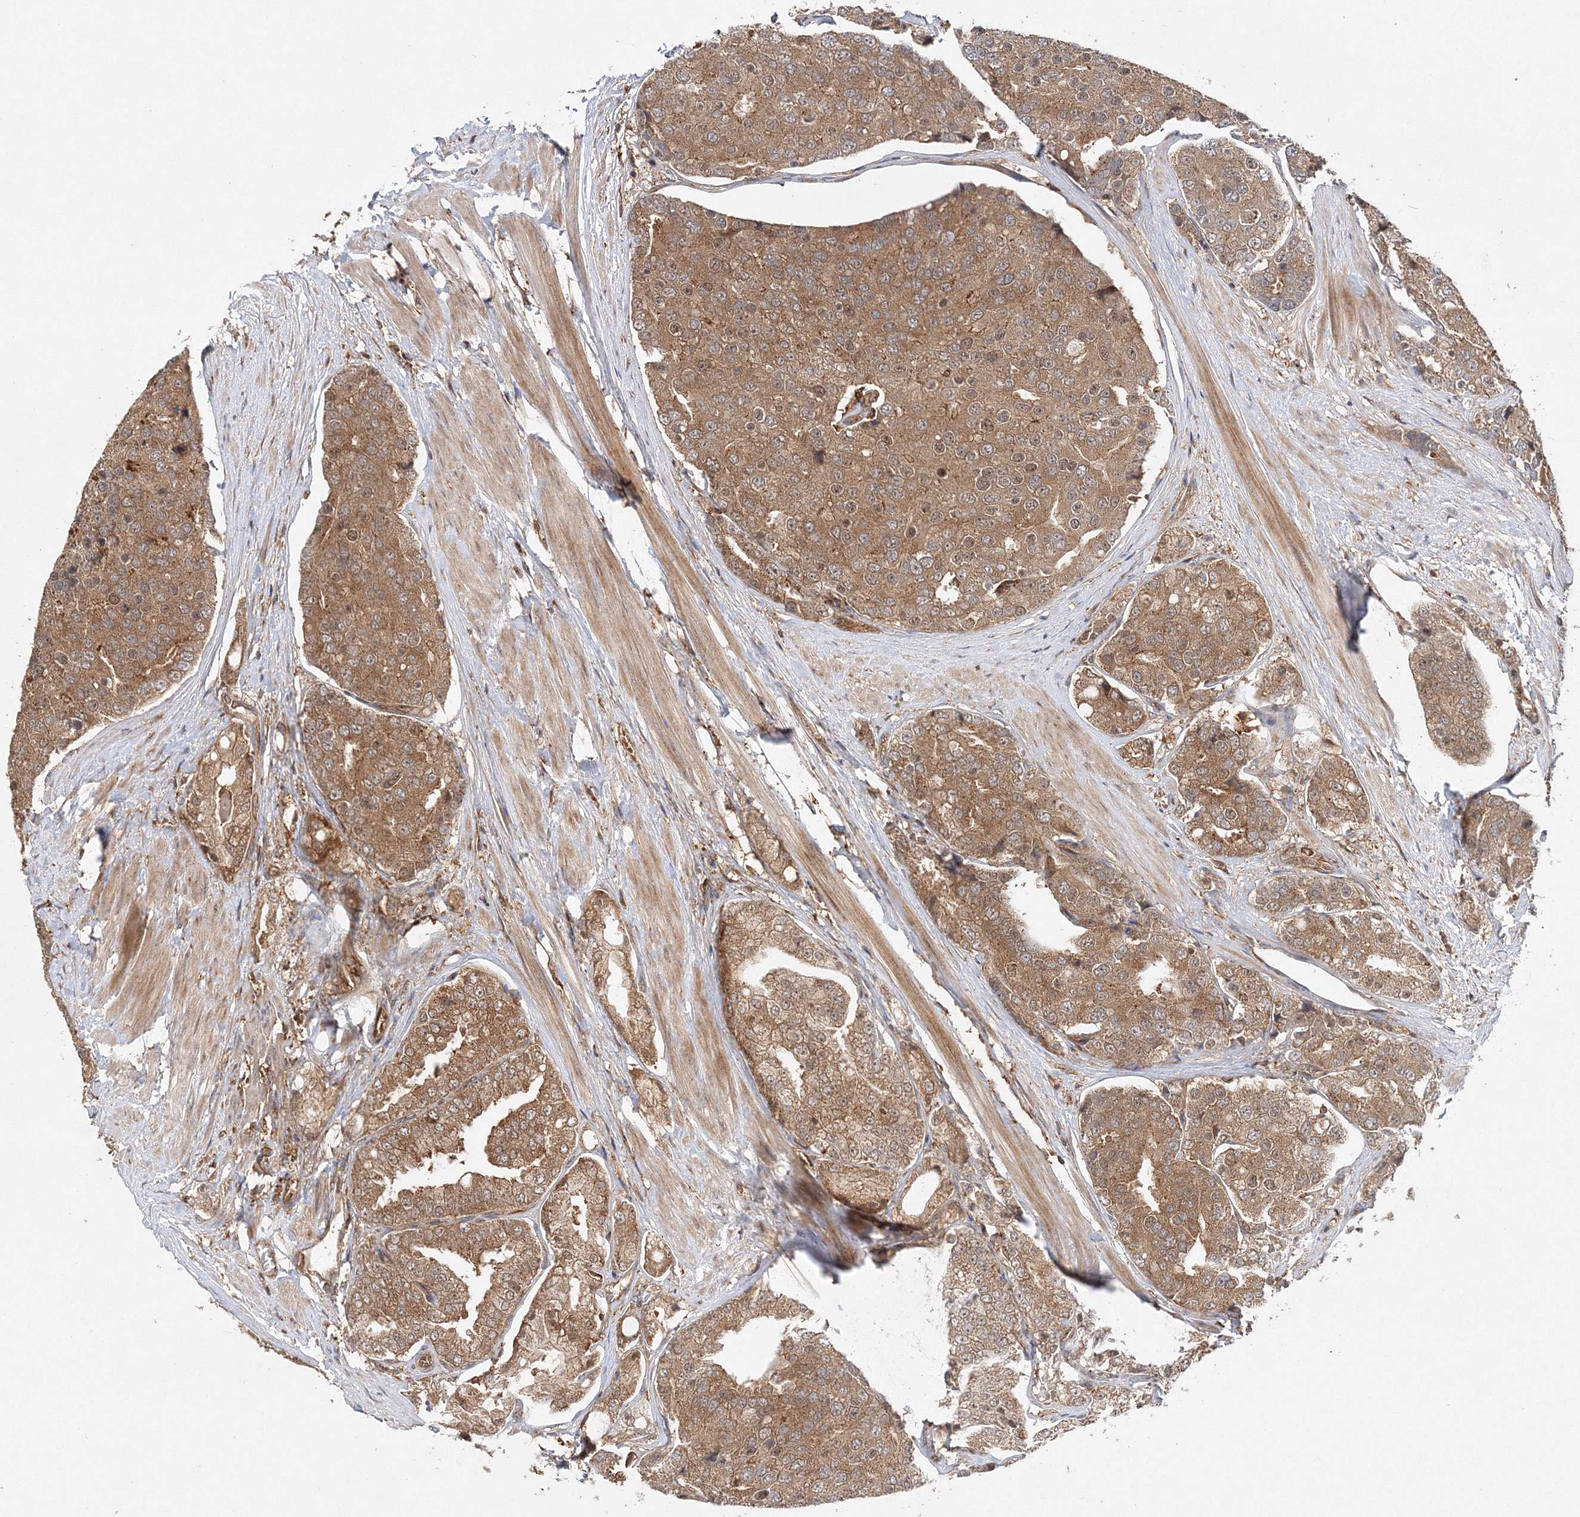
{"staining": {"intensity": "moderate", "quantity": ">75%", "location": "cytoplasmic/membranous"}, "tissue": "prostate cancer", "cell_type": "Tumor cells", "image_type": "cancer", "snomed": [{"axis": "morphology", "description": "Adenocarcinoma, High grade"}, {"axis": "topography", "description": "Prostate"}], "caption": "Adenocarcinoma (high-grade) (prostate) stained with a protein marker exhibits moderate staining in tumor cells.", "gene": "WDR37", "patient": {"sex": "male", "age": 50}}